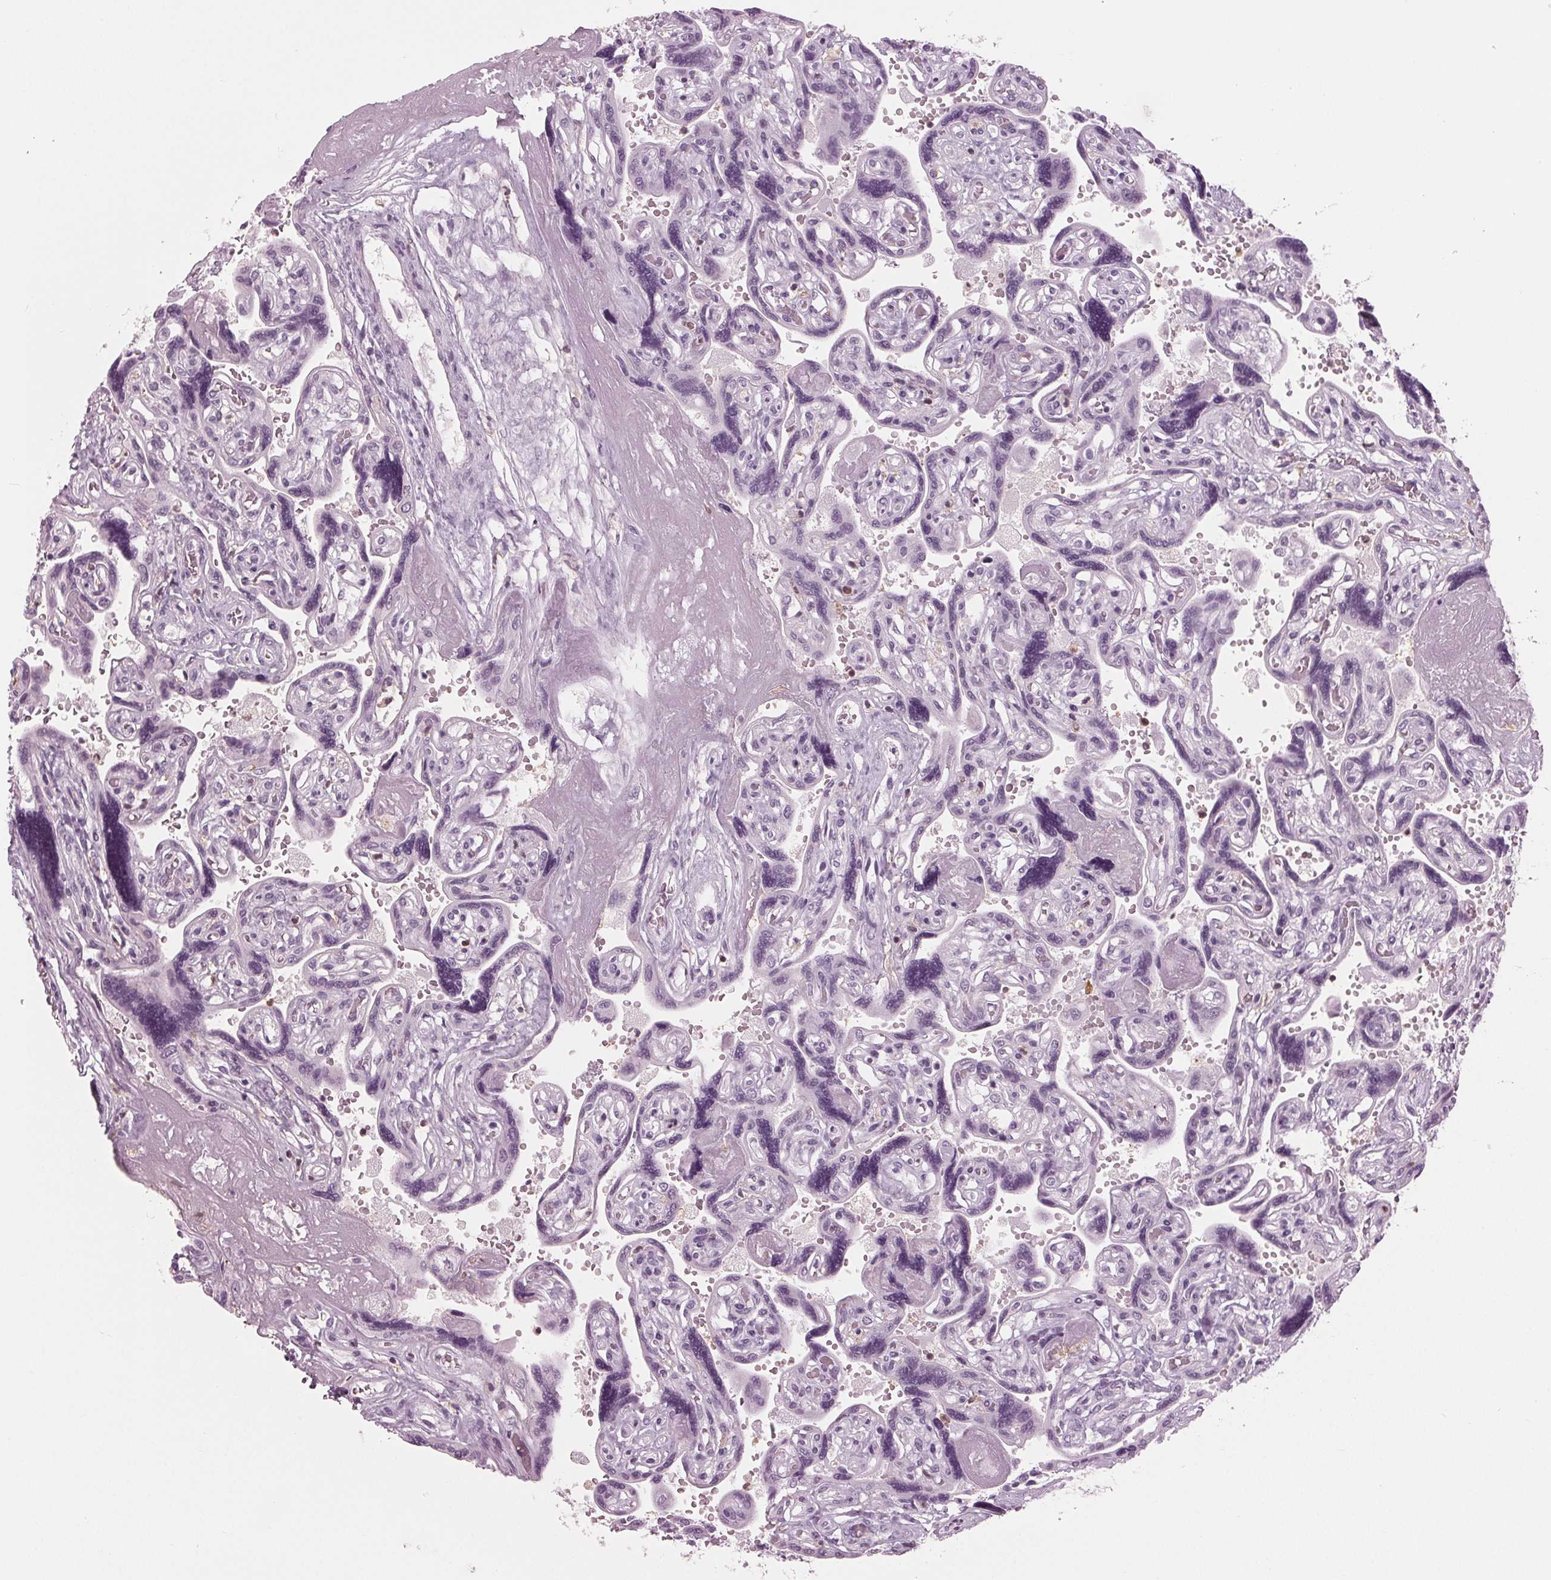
{"staining": {"intensity": "negative", "quantity": "none", "location": "none"}, "tissue": "placenta", "cell_type": "Decidual cells", "image_type": "normal", "snomed": [{"axis": "morphology", "description": "Normal tissue, NOS"}, {"axis": "topography", "description": "Placenta"}], "caption": "The IHC image has no significant expression in decidual cells of placenta. (Immunohistochemistry (ihc), brightfield microscopy, high magnification).", "gene": "BTLA", "patient": {"sex": "female", "age": 32}}